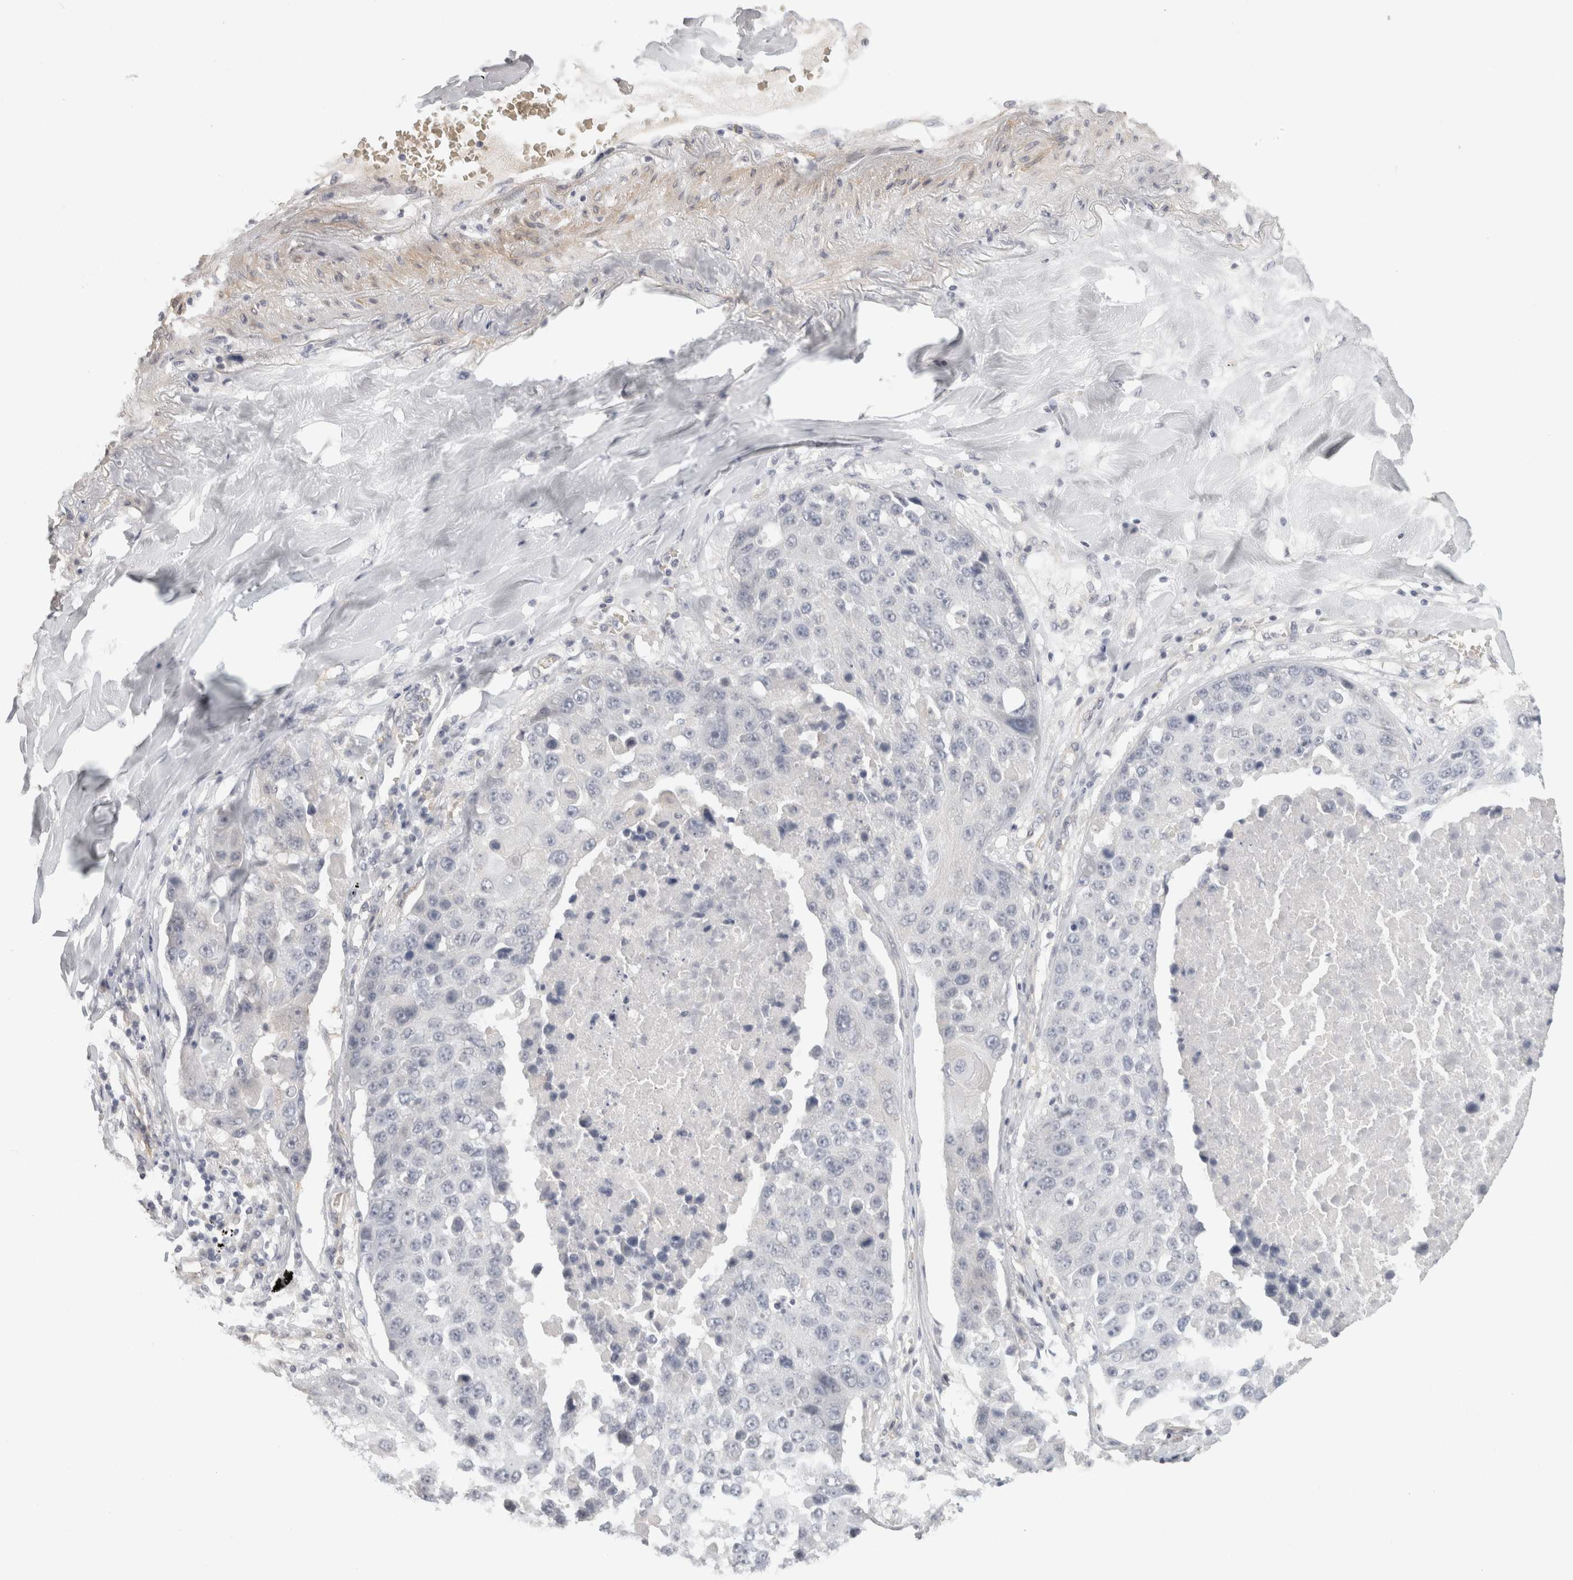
{"staining": {"intensity": "negative", "quantity": "none", "location": "none"}, "tissue": "lung cancer", "cell_type": "Tumor cells", "image_type": "cancer", "snomed": [{"axis": "morphology", "description": "Squamous cell carcinoma, NOS"}, {"axis": "topography", "description": "Lung"}], "caption": "The histopathology image shows no significant staining in tumor cells of lung cancer (squamous cell carcinoma).", "gene": "FBLIM1", "patient": {"sex": "male", "age": 61}}